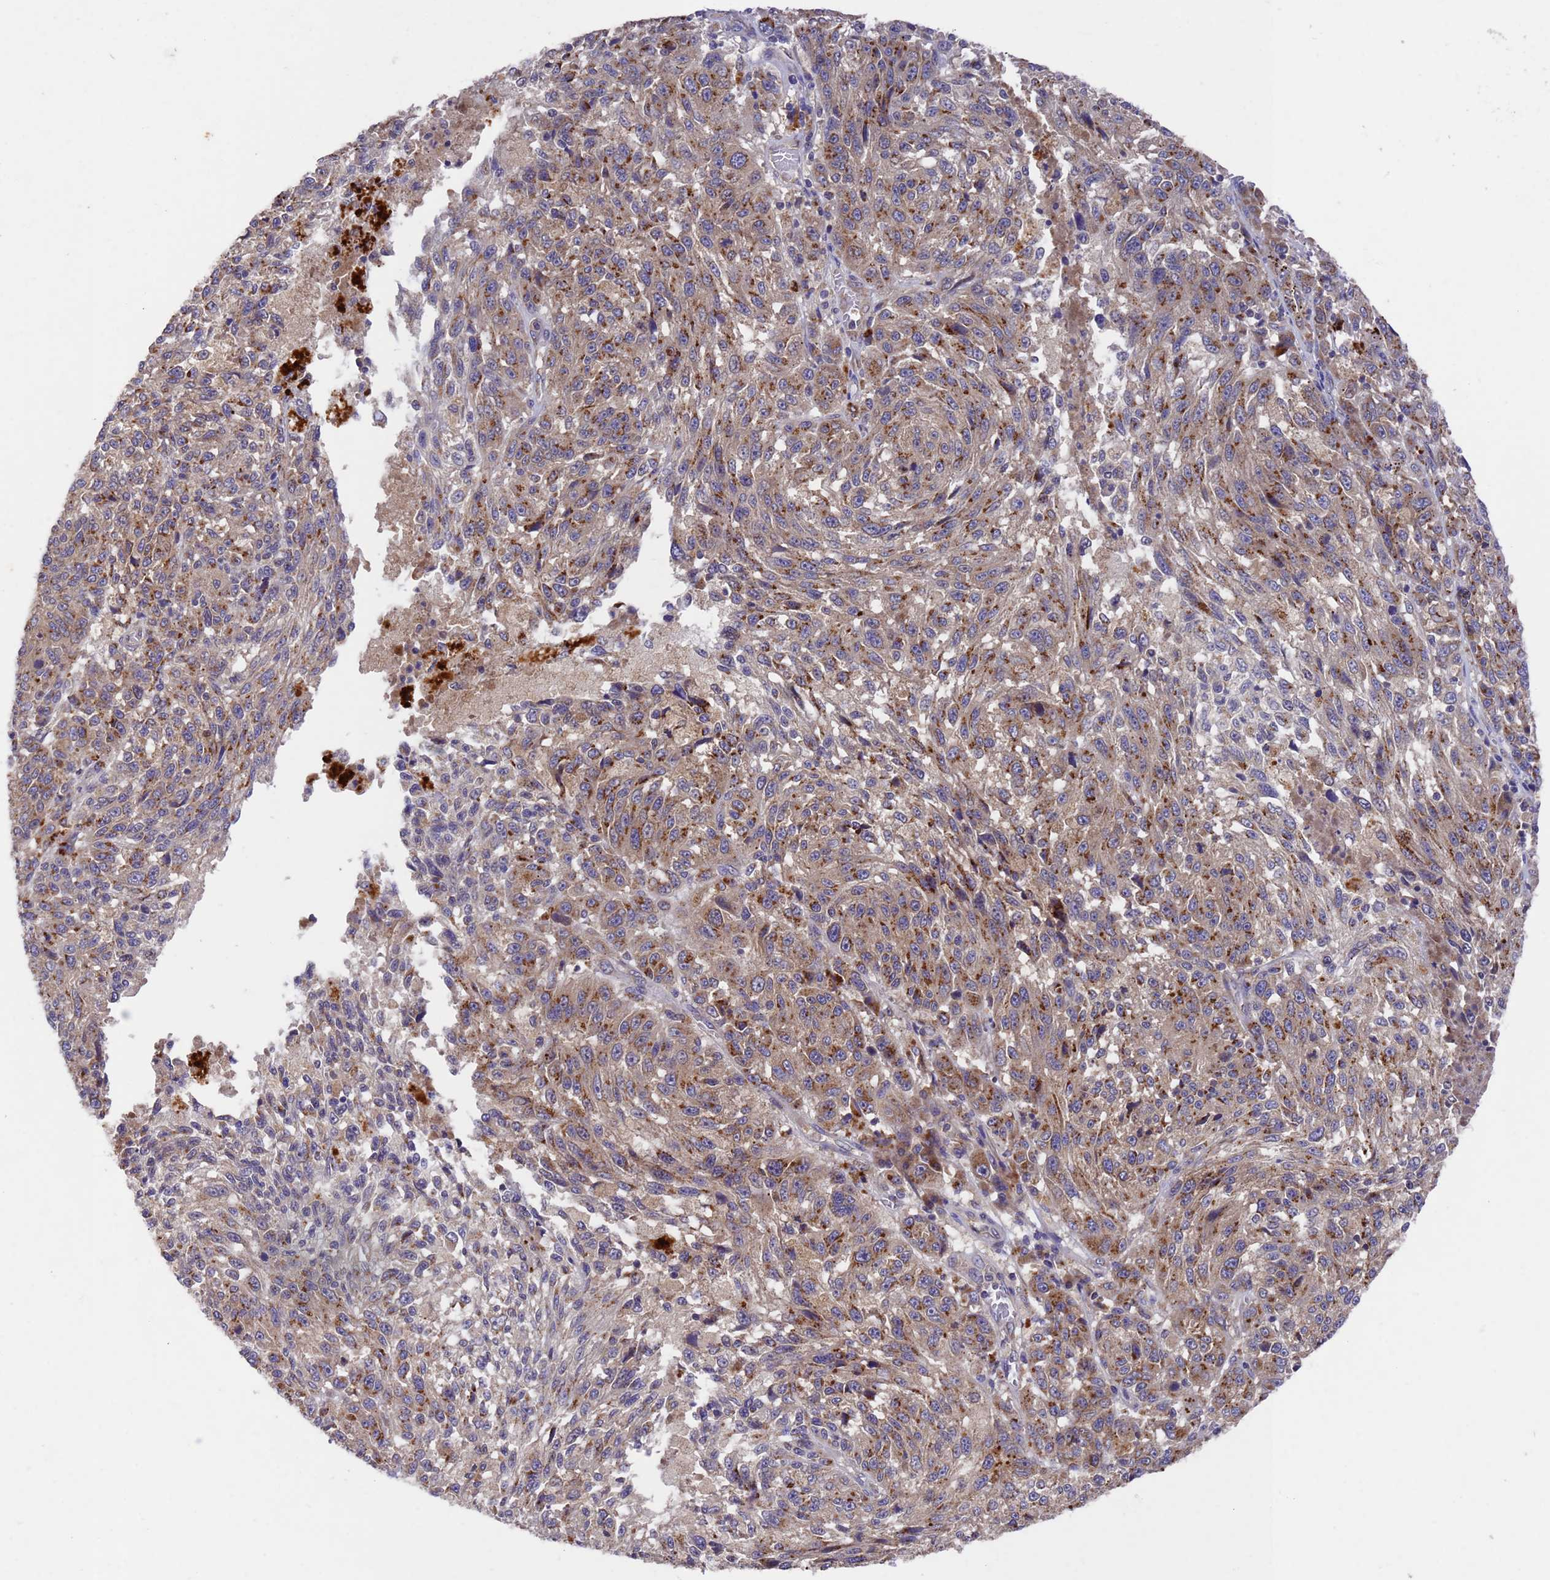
{"staining": {"intensity": "moderate", "quantity": ">75%", "location": "cytoplasmic/membranous"}, "tissue": "melanoma", "cell_type": "Tumor cells", "image_type": "cancer", "snomed": [{"axis": "morphology", "description": "Malignant melanoma, NOS"}, {"axis": "topography", "description": "Skin"}], "caption": "A photomicrograph showing moderate cytoplasmic/membranous staining in about >75% of tumor cells in malignant melanoma, as visualized by brown immunohistochemical staining.", "gene": "DCAF12L2", "patient": {"sex": "male", "age": 53}}